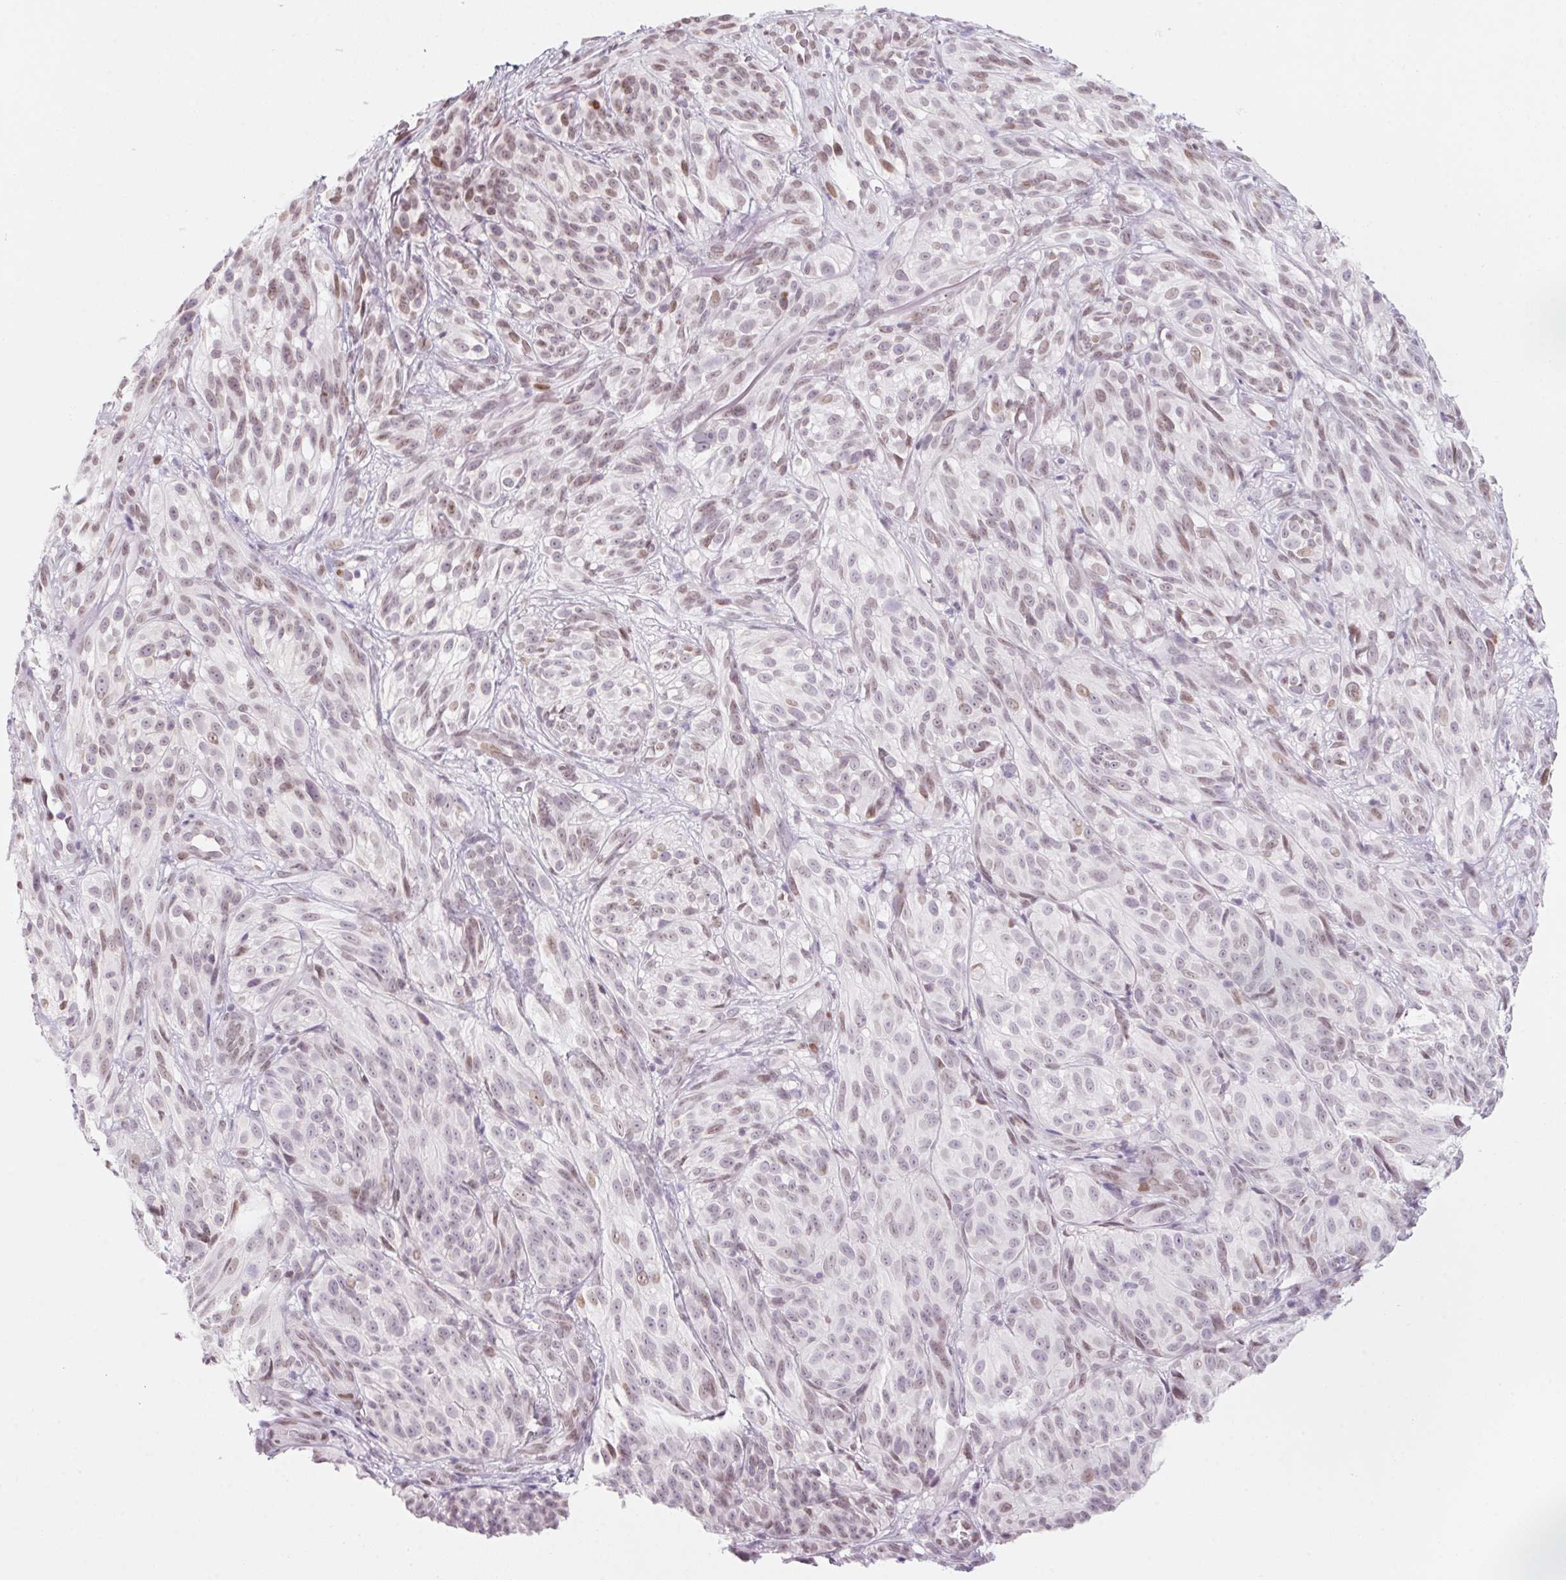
{"staining": {"intensity": "weak", "quantity": "25%-75%", "location": "nuclear"}, "tissue": "melanoma", "cell_type": "Tumor cells", "image_type": "cancer", "snomed": [{"axis": "morphology", "description": "Malignant melanoma, NOS"}, {"axis": "topography", "description": "Skin"}], "caption": "A photomicrograph showing weak nuclear positivity in approximately 25%-75% of tumor cells in malignant melanoma, as visualized by brown immunohistochemical staining.", "gene": "KCNQ2", "patient": {"sex": "female", "age": 85}}